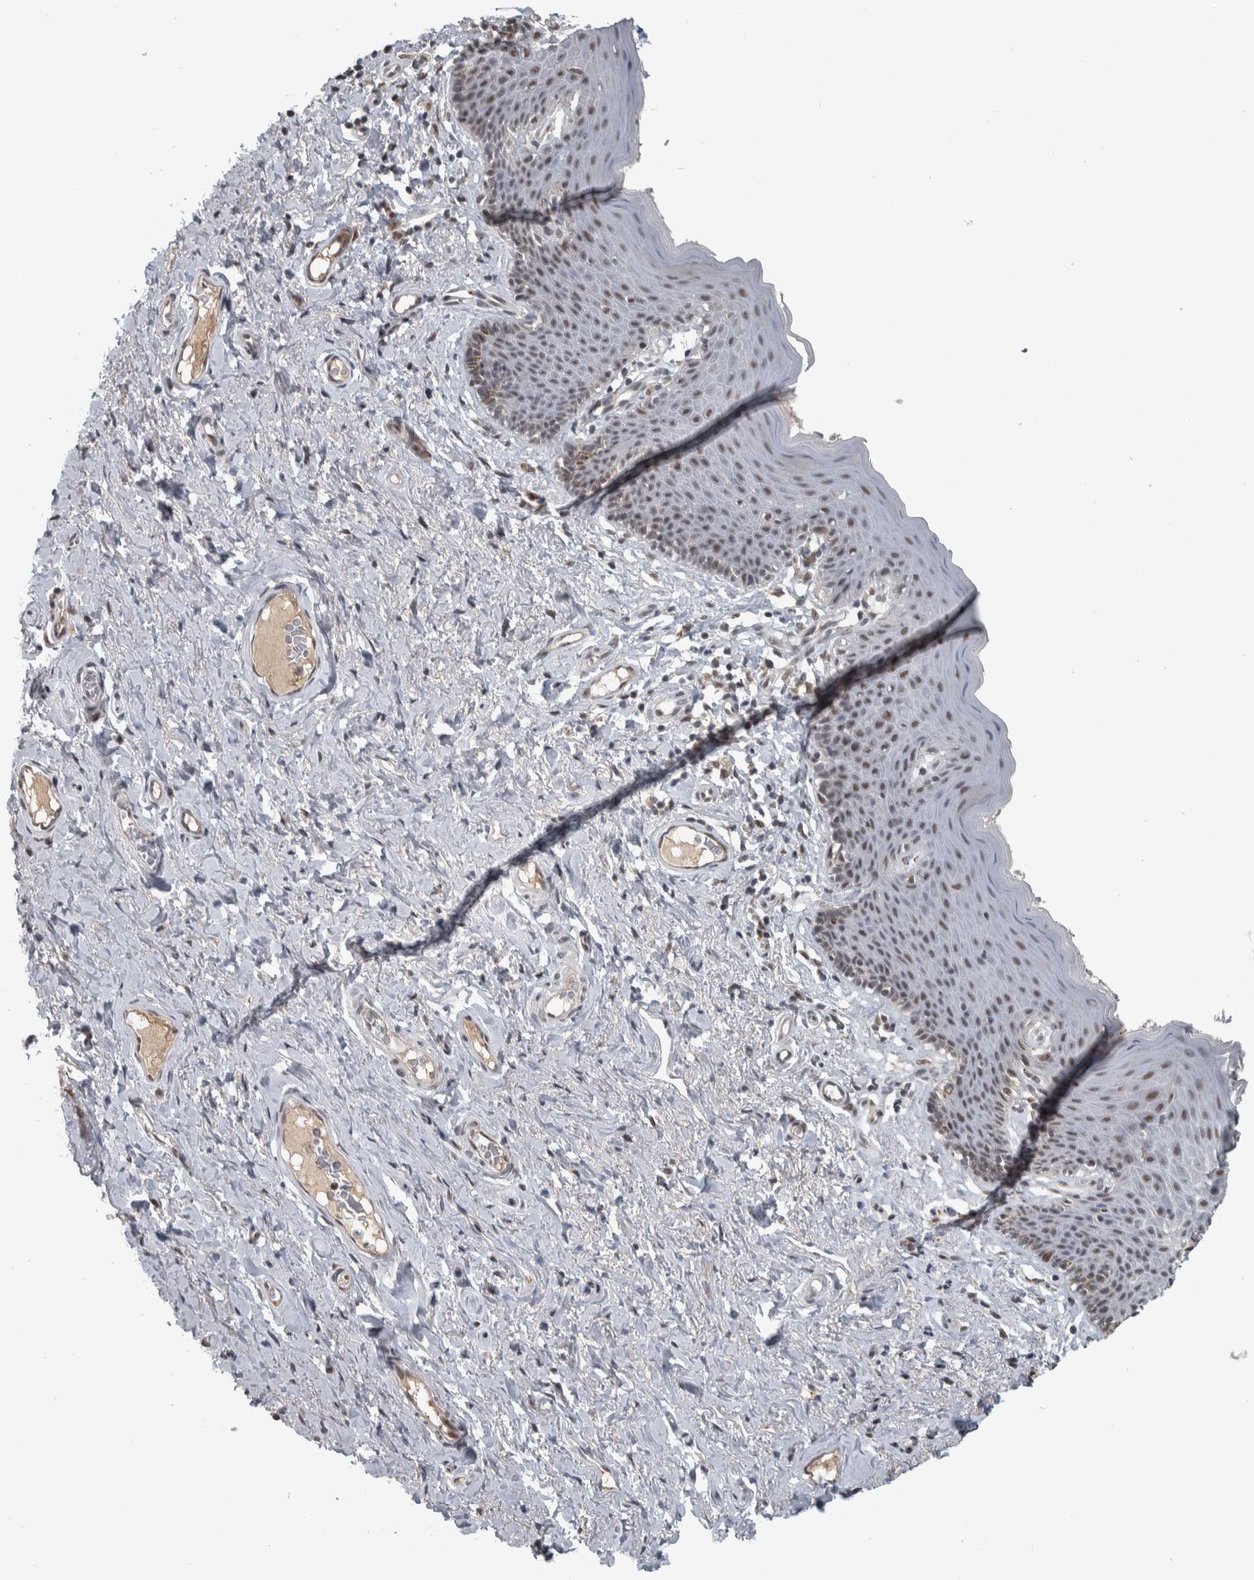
{"staining": {"intensity": "moderate", "quantity": ">75%", "location": "nuclear"}, "tissue": "skin", "cell_type": "Epidermal cells", "image_type": "normal", "snomed": [{"axis": "morphology", "description": "Normal tissue, NOS"}, {"axis": "topography", "description": "Vulva"}], "caption": "This histopathology image demonstrates immunohistochemistry (IHC) staining of normal skin, with medium moderate nuclear expression in approximately >75% of epidermal cells.", "gene": "DDX42", "patient": {"sex": "female", "age": 66}}